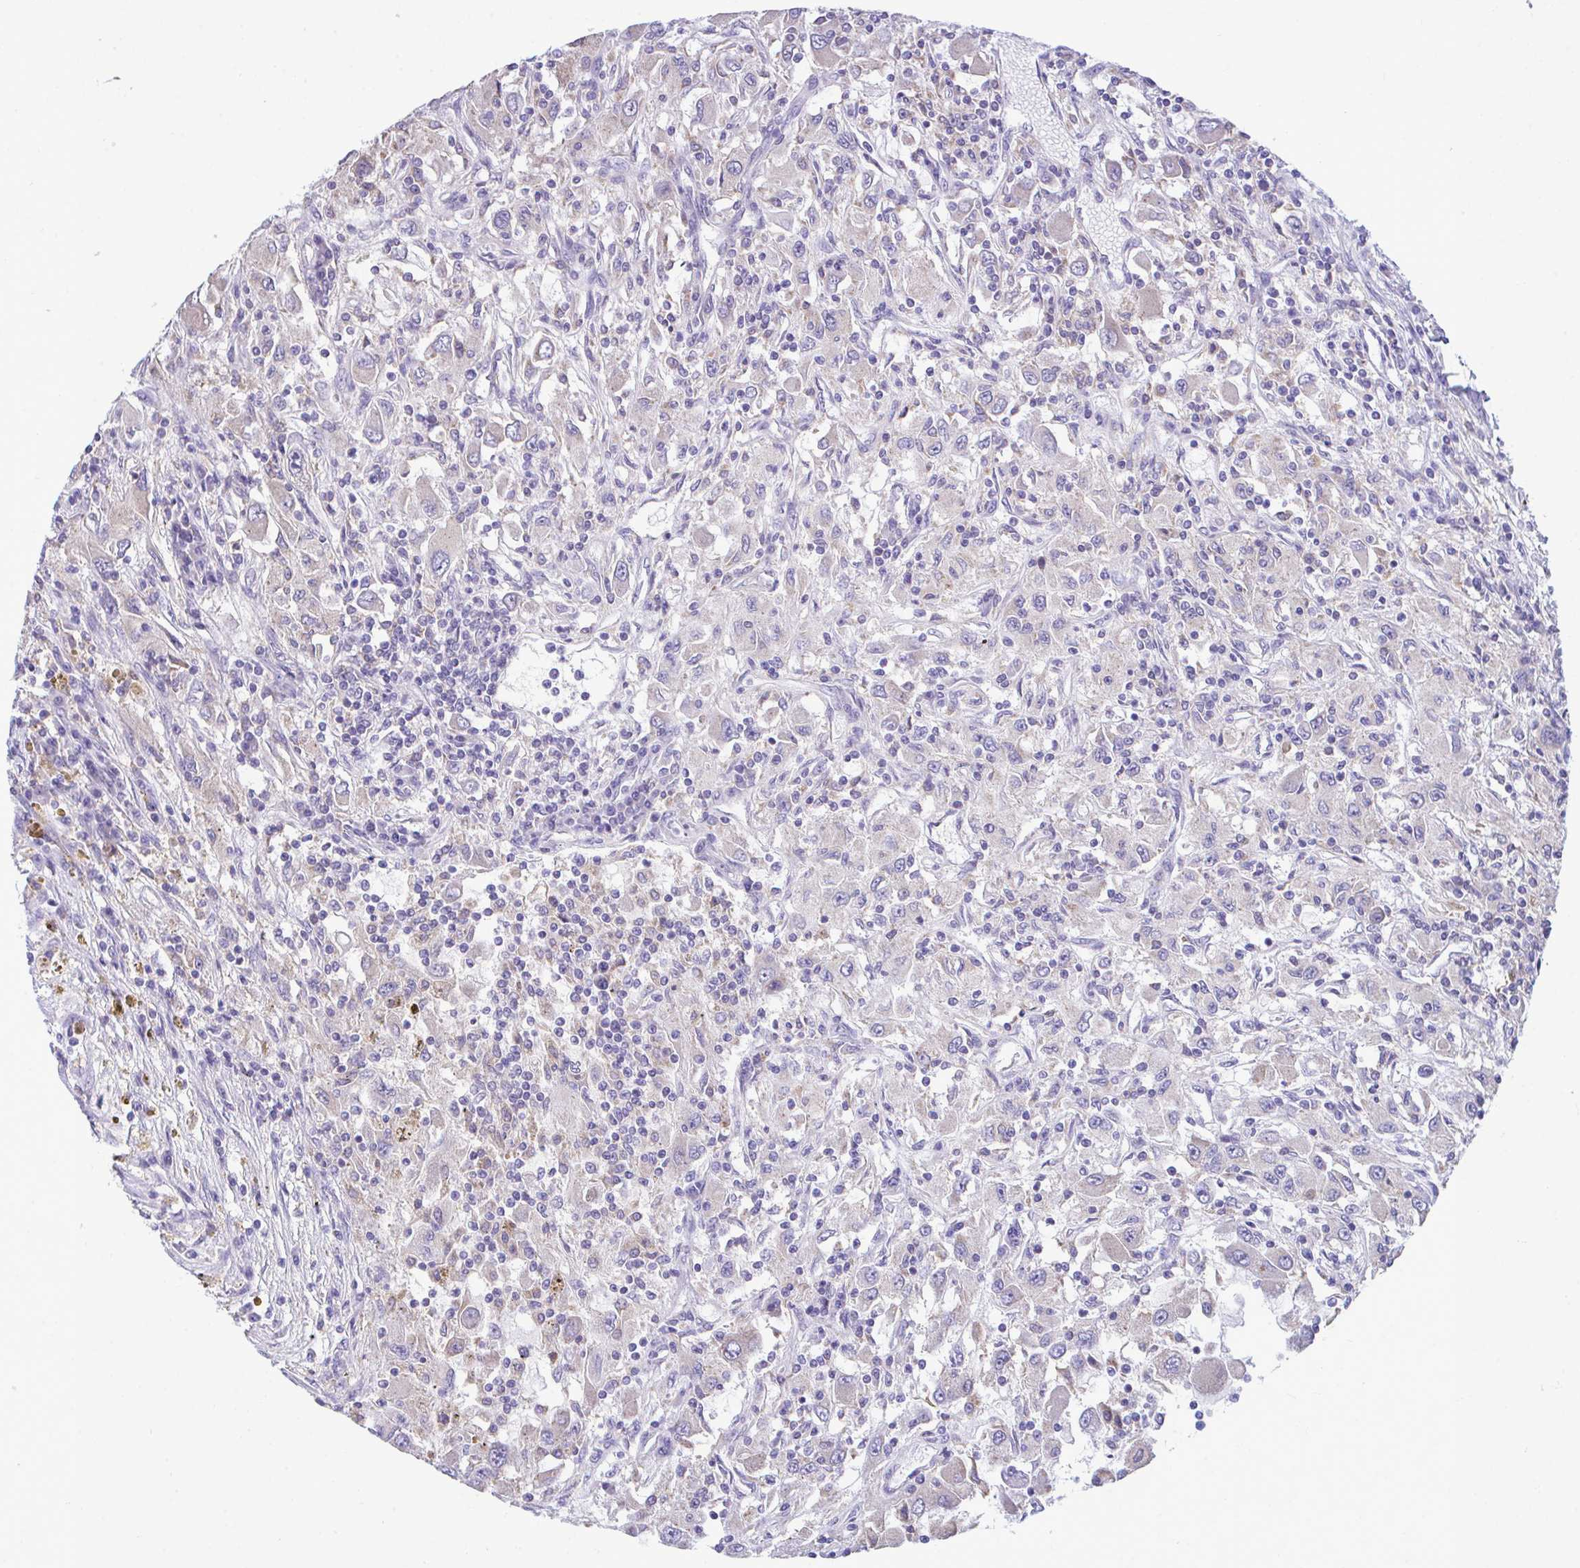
{"staining": {"intensity": "negative", "quantity": "none", "location": "none"}, "tissue": "renal cancer", "cell_type": "Tumor cells", "image_type": "cancer", "snomed": [{"axis": "morphology", "description": "Adenocarcinoma, NOS"}, {"axis": "topography", "description": "Kidney"}], "caption": "Immunohistochemical staining of adenocarcinoma (renal) demonstrates no significant positivity in tumor cells. (Stains: DAB (3,3'-diaminobenzidine) immunohistochemistry with hematoxylin counter stain, Microscopy: brightfield microscopy at high magnification).", "gene": "PIGK", "patient": {"sex": "female", "age": 67}}